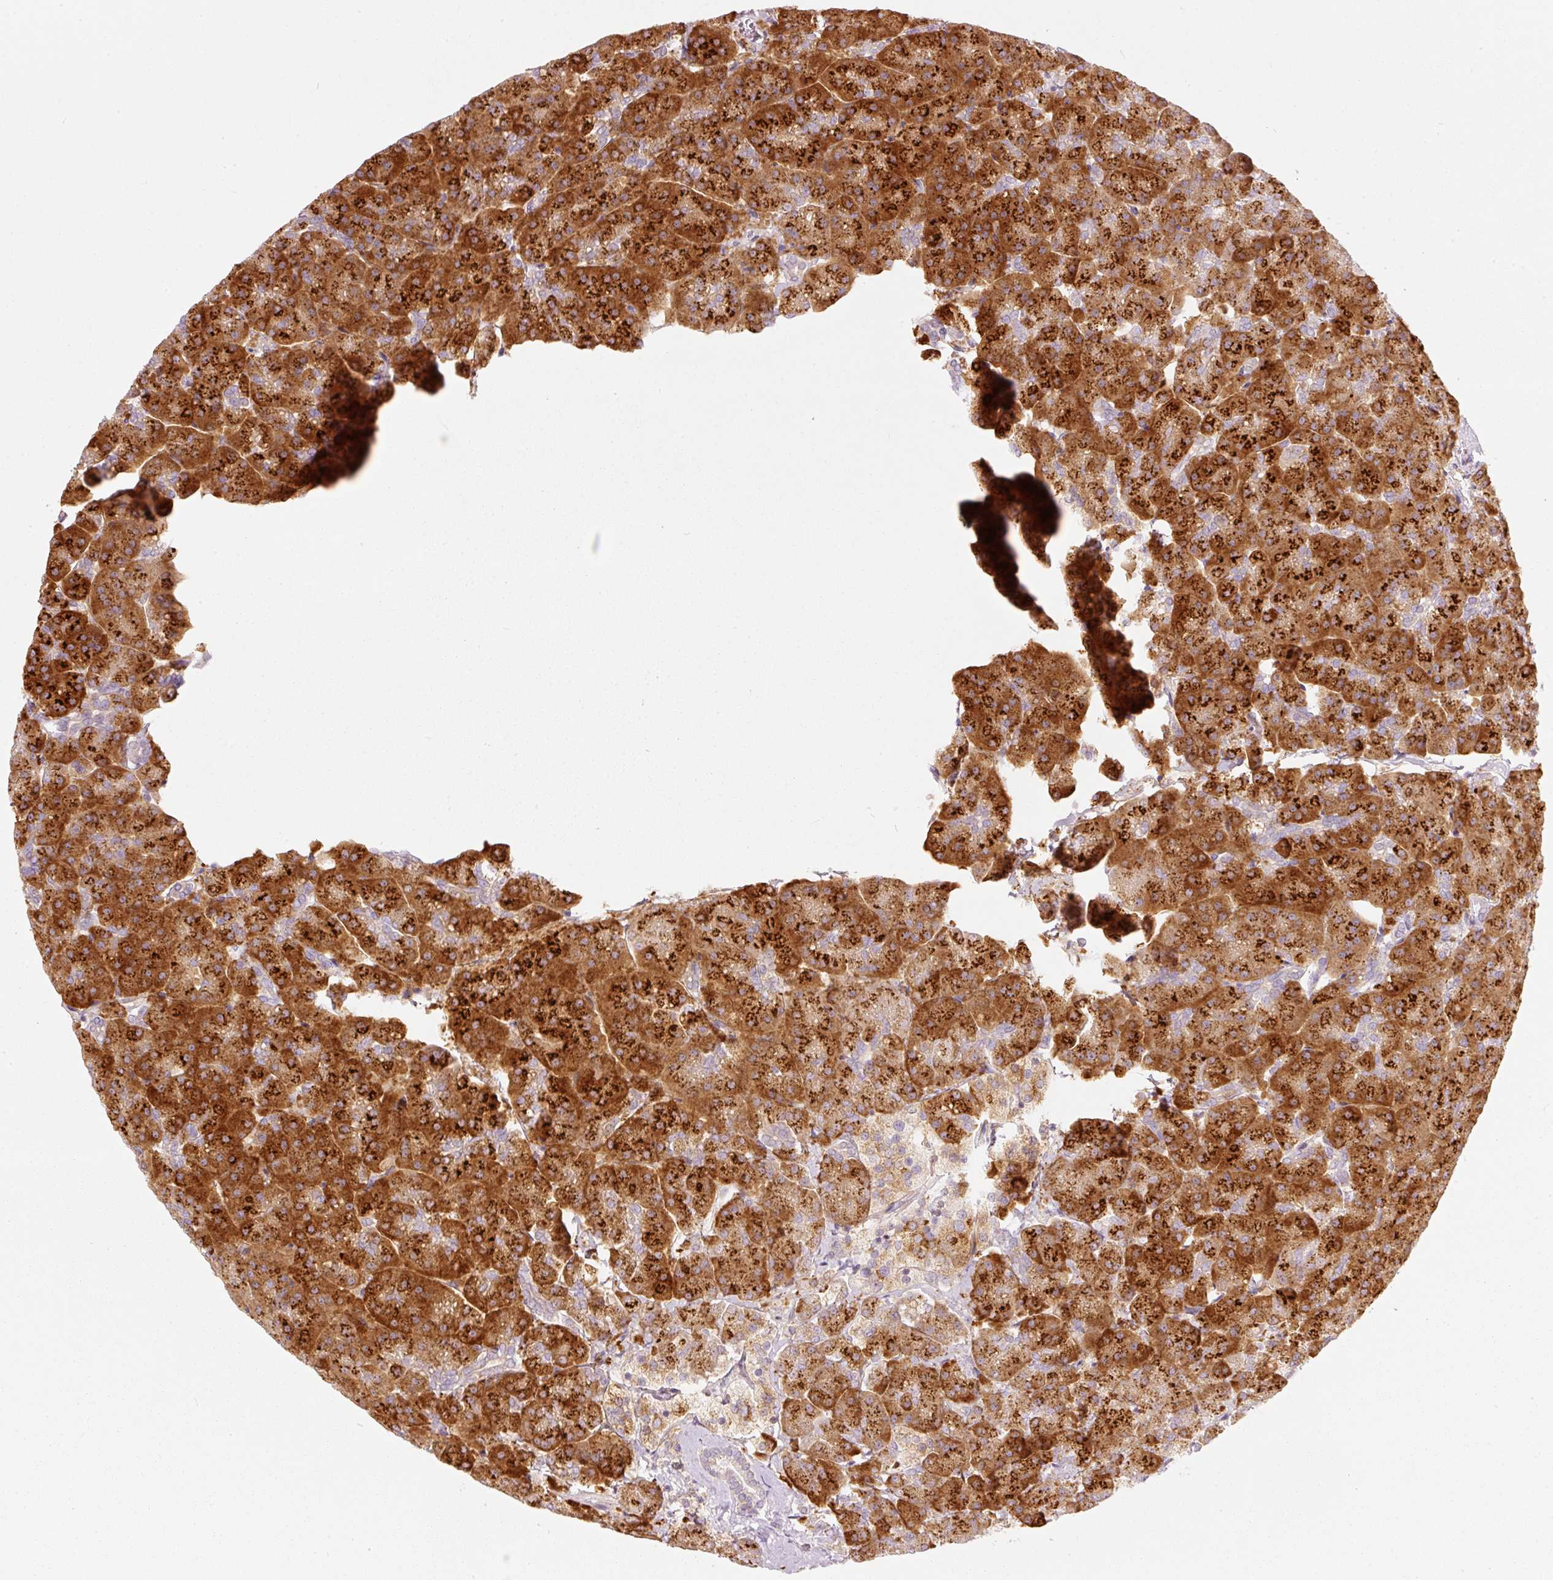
{"staining": {"intensity": "strong", "quantity": ">75%", "location": "cytoplasmic/membranous"}, "tissue": "pancreas", "cell_type": "Exocrine glandular cells", "image_type": "normal", "snomed": [{"axis": "morphology", "description": "Normal tissue, NOS"}, {"axis": "topography", "description": "Pancreas"}, {"axis": "topography", "description": "Peripheral nerve tissue"}], "caption": "IHC (DAB (3,3'-diaminobenzidine)) staining of normal human pancreas exhibits strong cytoplasmic/membranous protein positivity in about >75% of exocrine glandular cells.", "gene": "SLC20A1", "patient": {"sex": "male", "age": 54}}